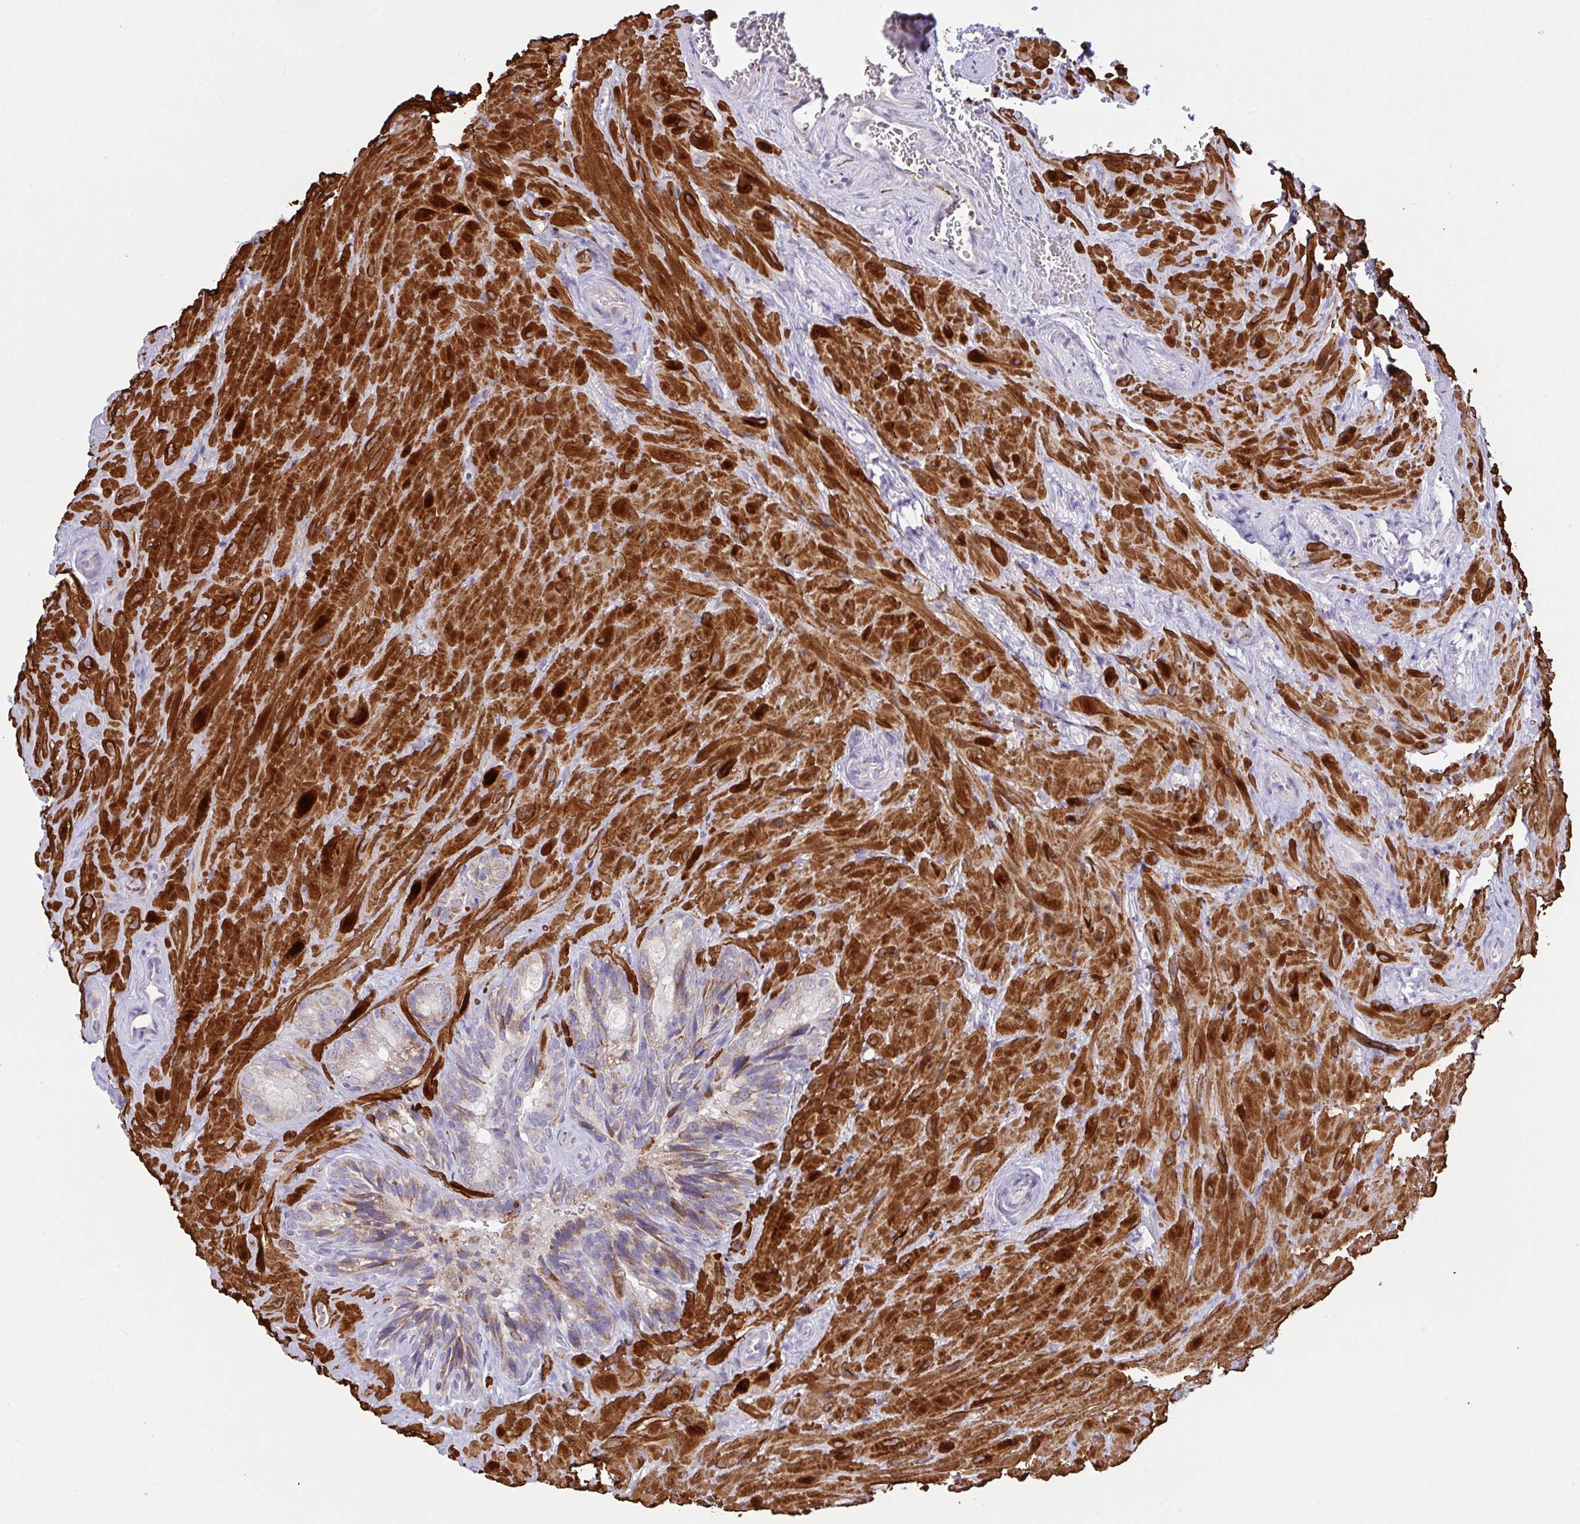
{"staining": {"intensity": "moderate", "quantity": "<25%", "location": "cytoplasmic/membranous"}, "tissue": "seminal vesicle", "cell_type": "Glandular cells", "image_type": "normal", "snomed": [{"axis": "morphology", "description": "Normal tissue, NOS"}, {"axis": "topography", "description": "Seminal veicle"}], "caption": "DAB (3,3'-diaminobenzidine) immunohistochemical staining of benign seminal vesicle displays moderate cytoplasmic/membranous protein positivity in approximately <25% of glandular cells. Nuclei are stained in blue.", "gene": "CHDH", "patient": {"sex": "male", "age": 47}}